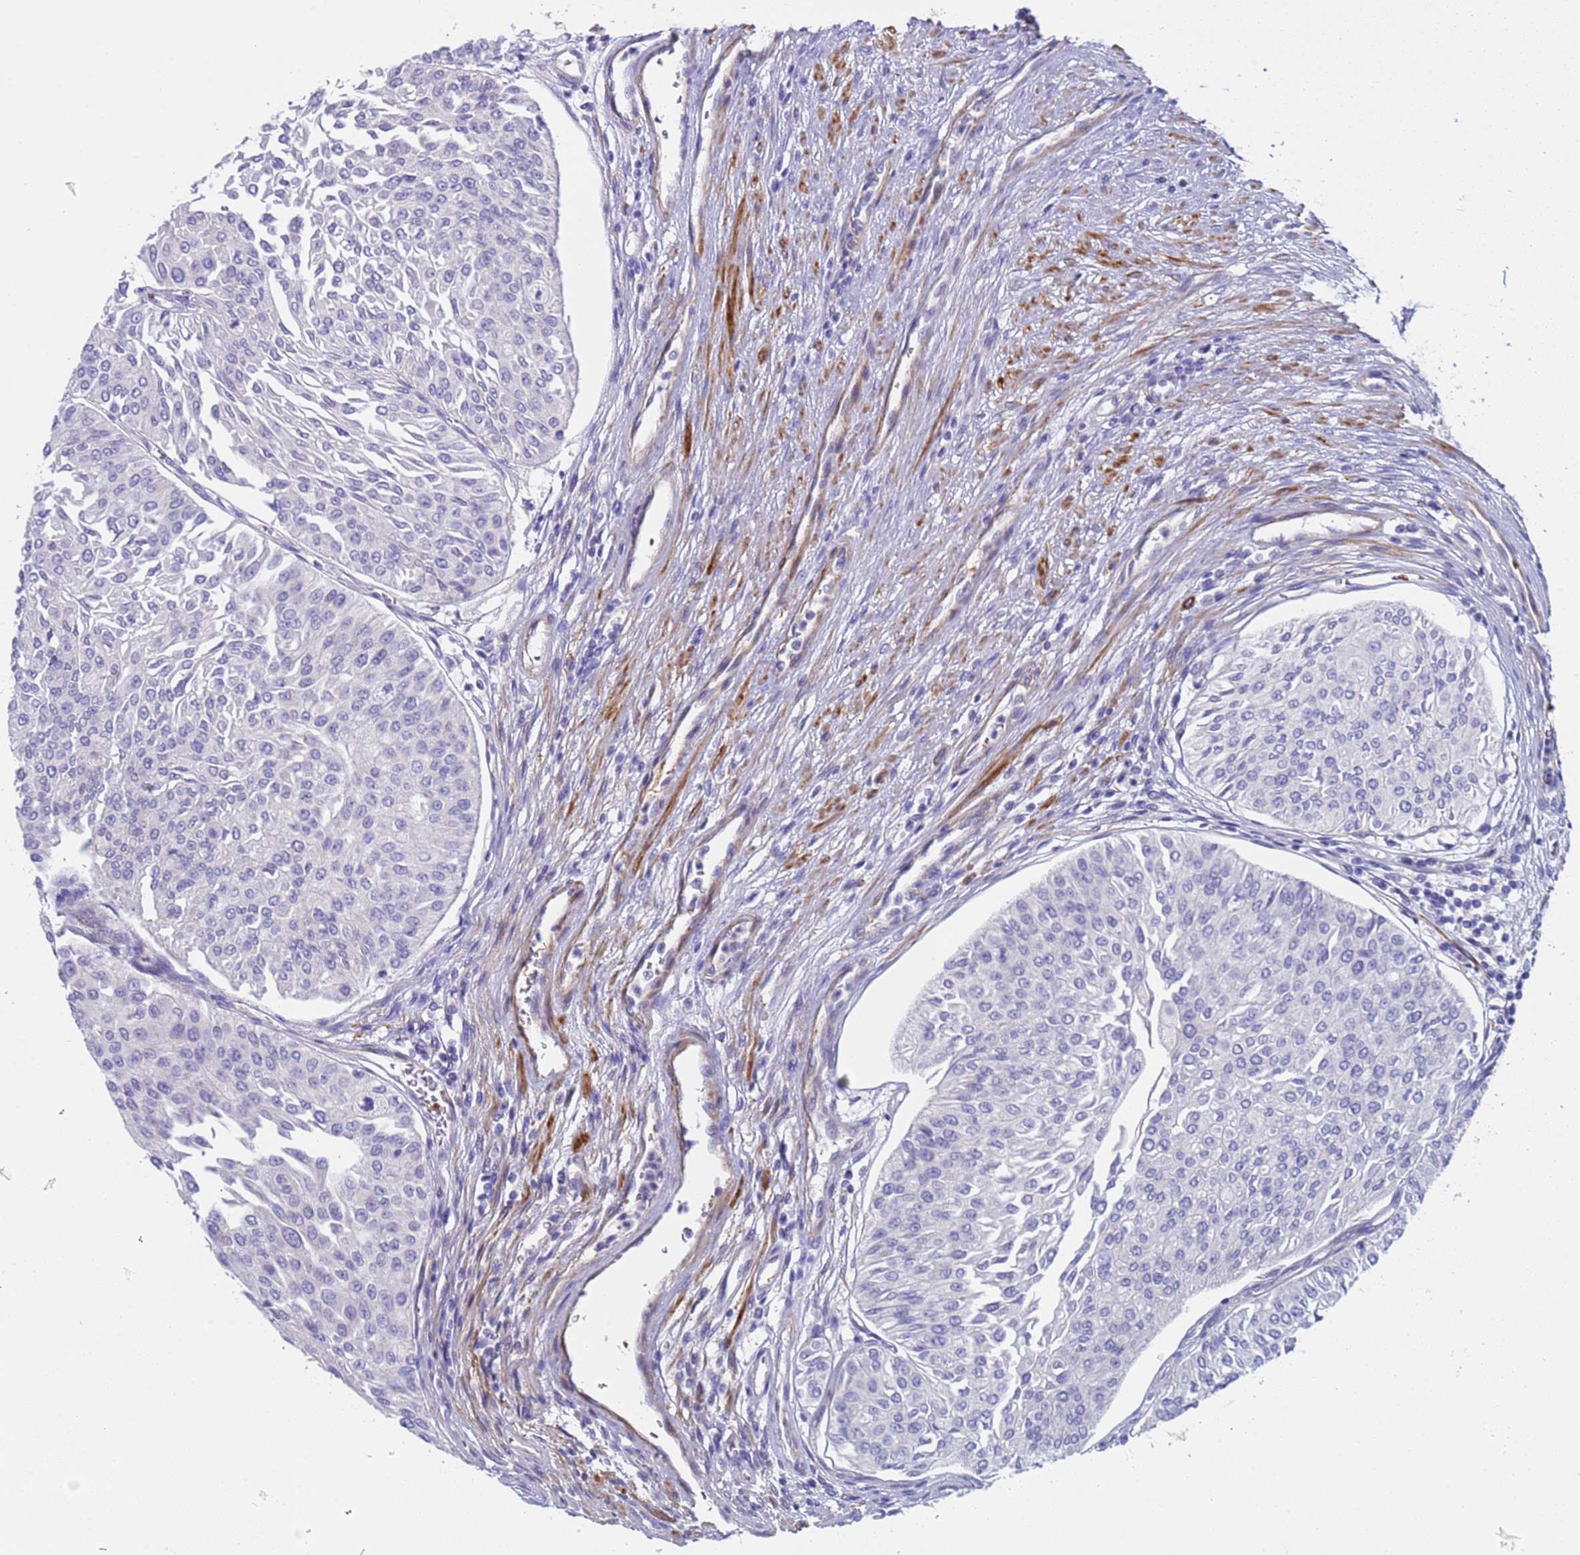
{"staining": {"intensity": "negative", "quantity": "none", "location": "none"}, "tissue": "urothelial cancer", "cell_type": "Tumor cells", "image_type": "cancer", "snomed": [{"axis": "morphology", "description": "Urothelial carcinoma, Low grade"}, {"axis": "topography", "description": "Urinary bladder"}], "caption": "Urothelial cancer was stained to show a protein in brown. There is no significant positivity in tumor cells.", "gene": "KBTBD3", "patient": {"sex": "male", "age": 67}}